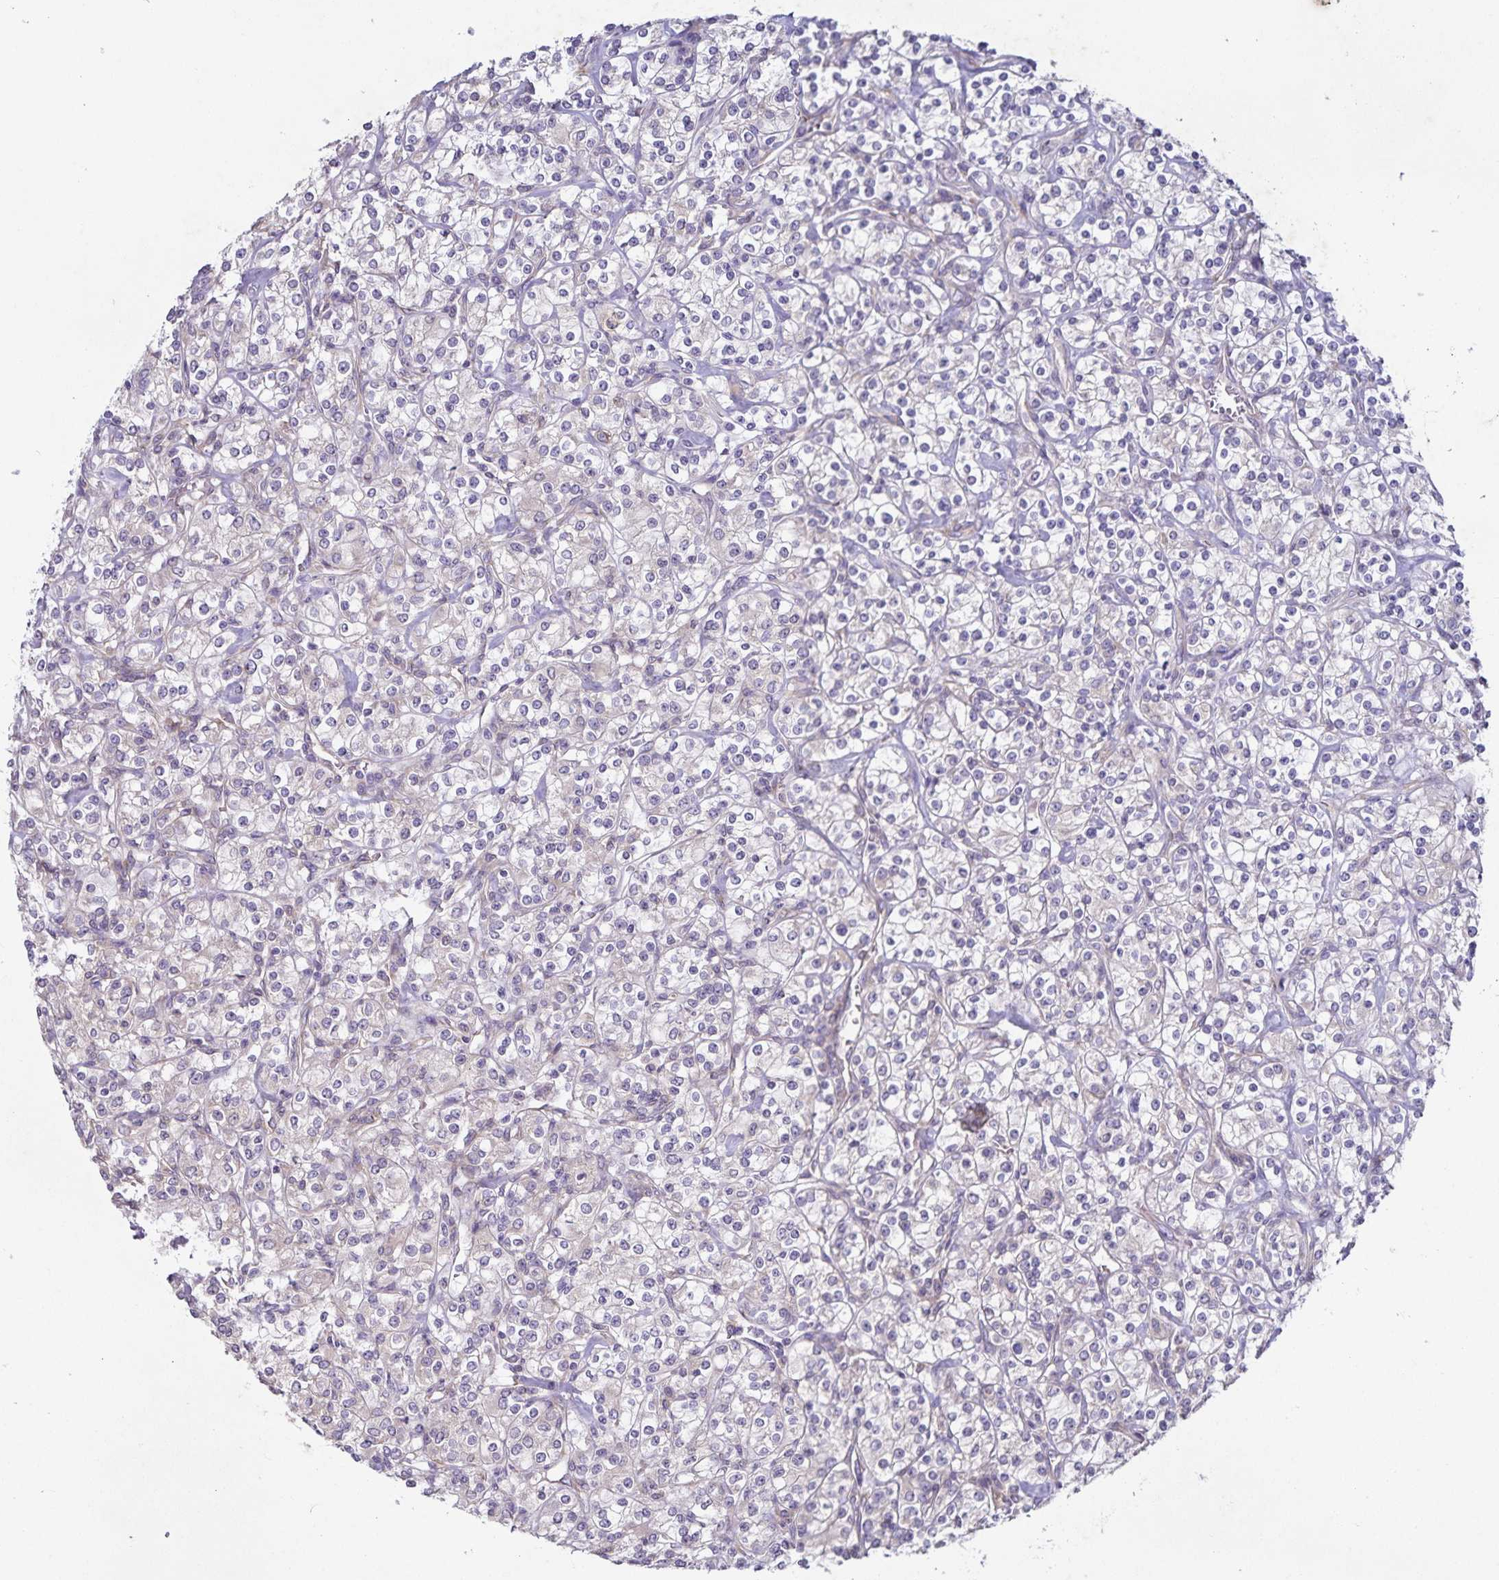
{"staining": {"intensity": "negative", "quantity": "none", "location": "none"}, "tissue": "renal cancer", "cell_type": "Tumor cells", "image_type": "cancer", "snomed": [{"axis": "morphology", "description": "Adenocarcinoma, NOS"}, {"axis": "topography", "description": "Kidney"}], "caption": "This is an immunohistochemistry (IHC) histopathology image of human adenocarcinoma (renal). There is no expression in tumor cells.", "gene": "FAM120A", "patient": {"sex": "male", "age": 77}}